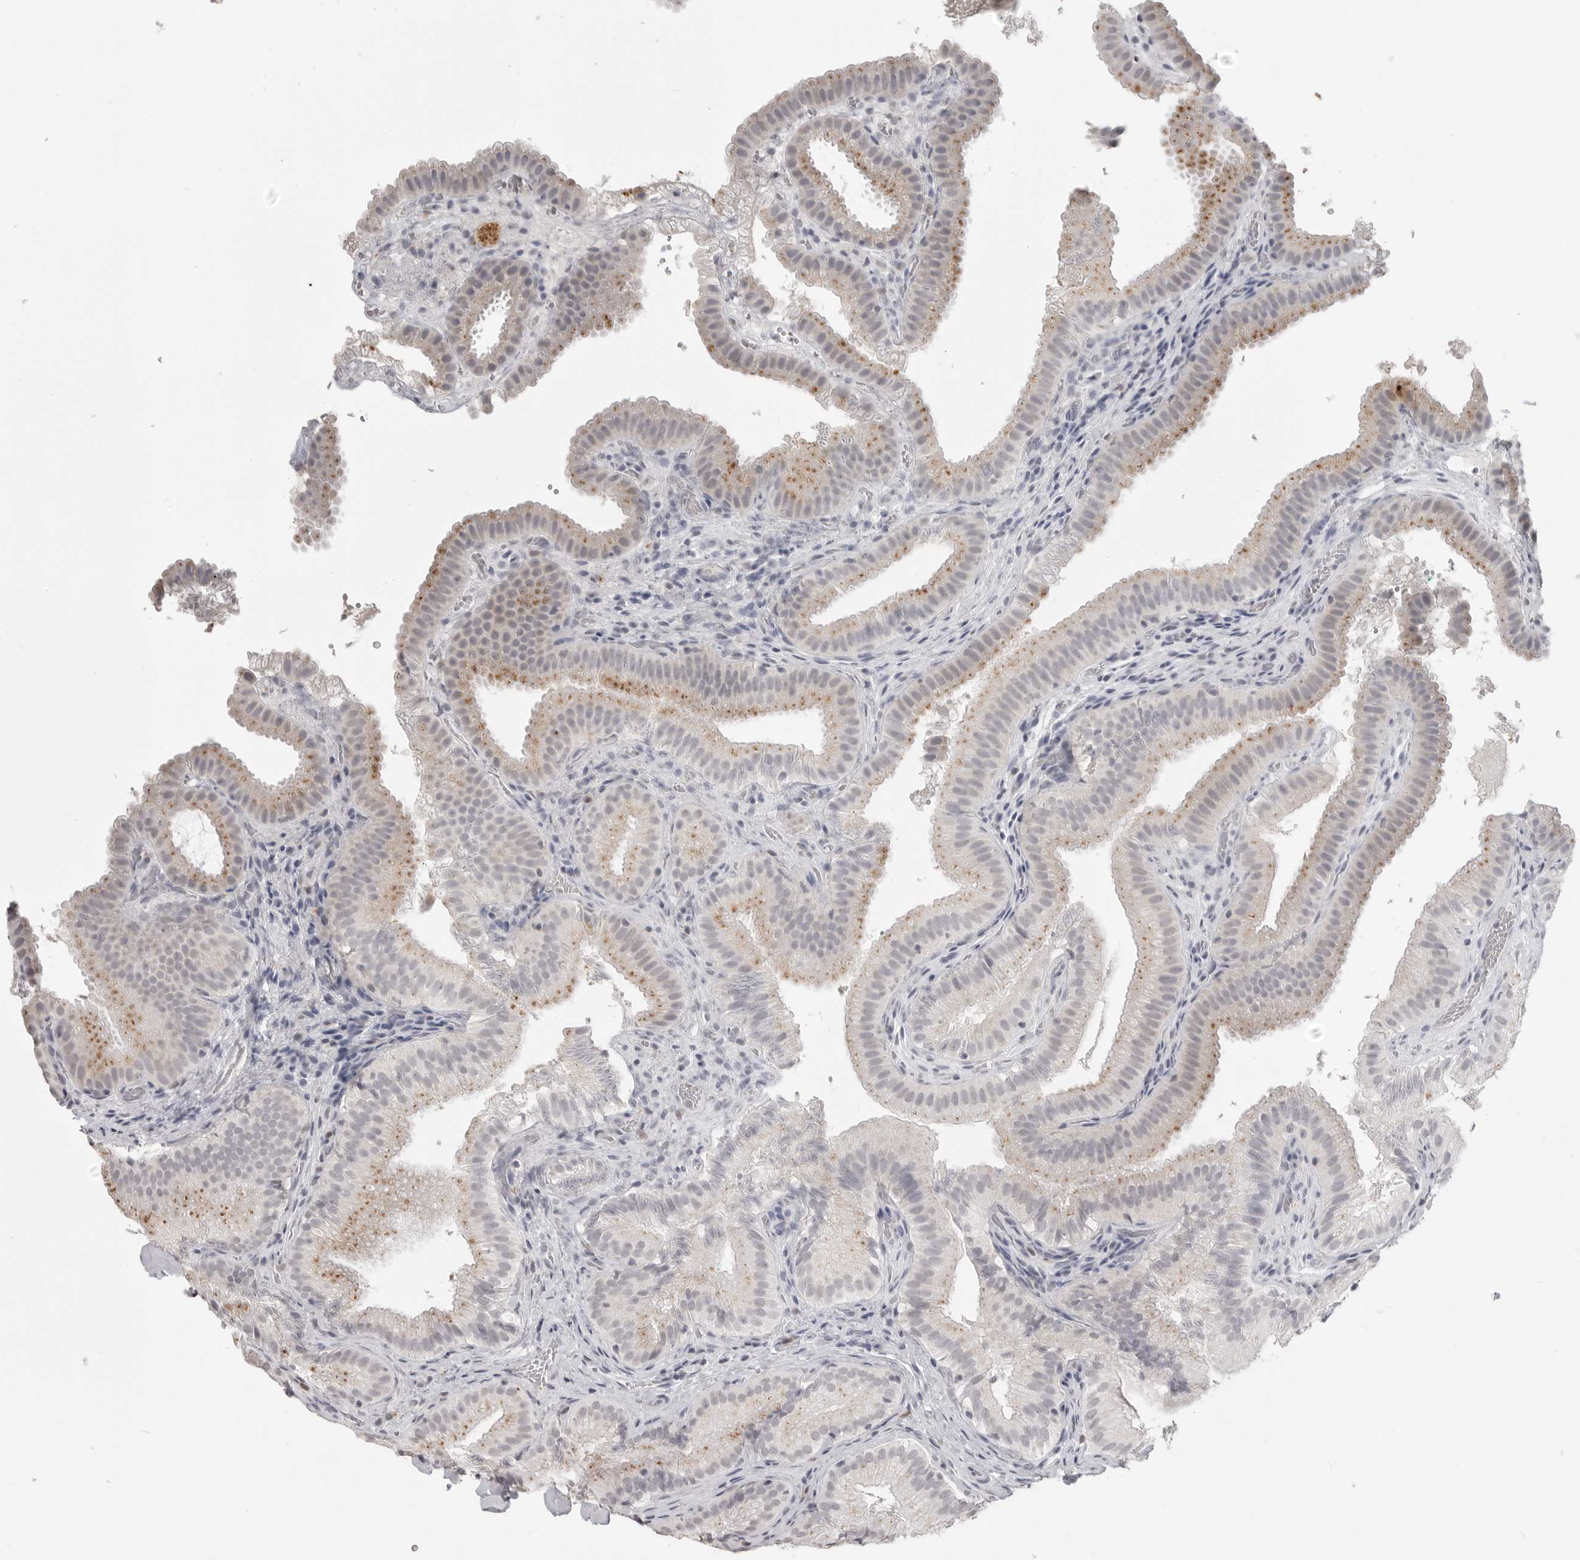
{"staining": {"intensity": "weak", "quantity": "25%-75%", "location": "cytoplasmic/membranous"}, "tissue": "gallbladder", "cell_type": "Glandular cells", "image_type": "normal", "snomed": [{"axis": "morphology", "description": "Normal tissue, NOS"}, {"axis": "topography", "description": "Gallbladder"}], "caption": "Glandular cells display low levels of weak cytoplasmic/membranous expression in about 25%-75% of cells in benign gallbladder.", "gene": "PRSS1", "patient": {"sex": "female", "age": 30}}